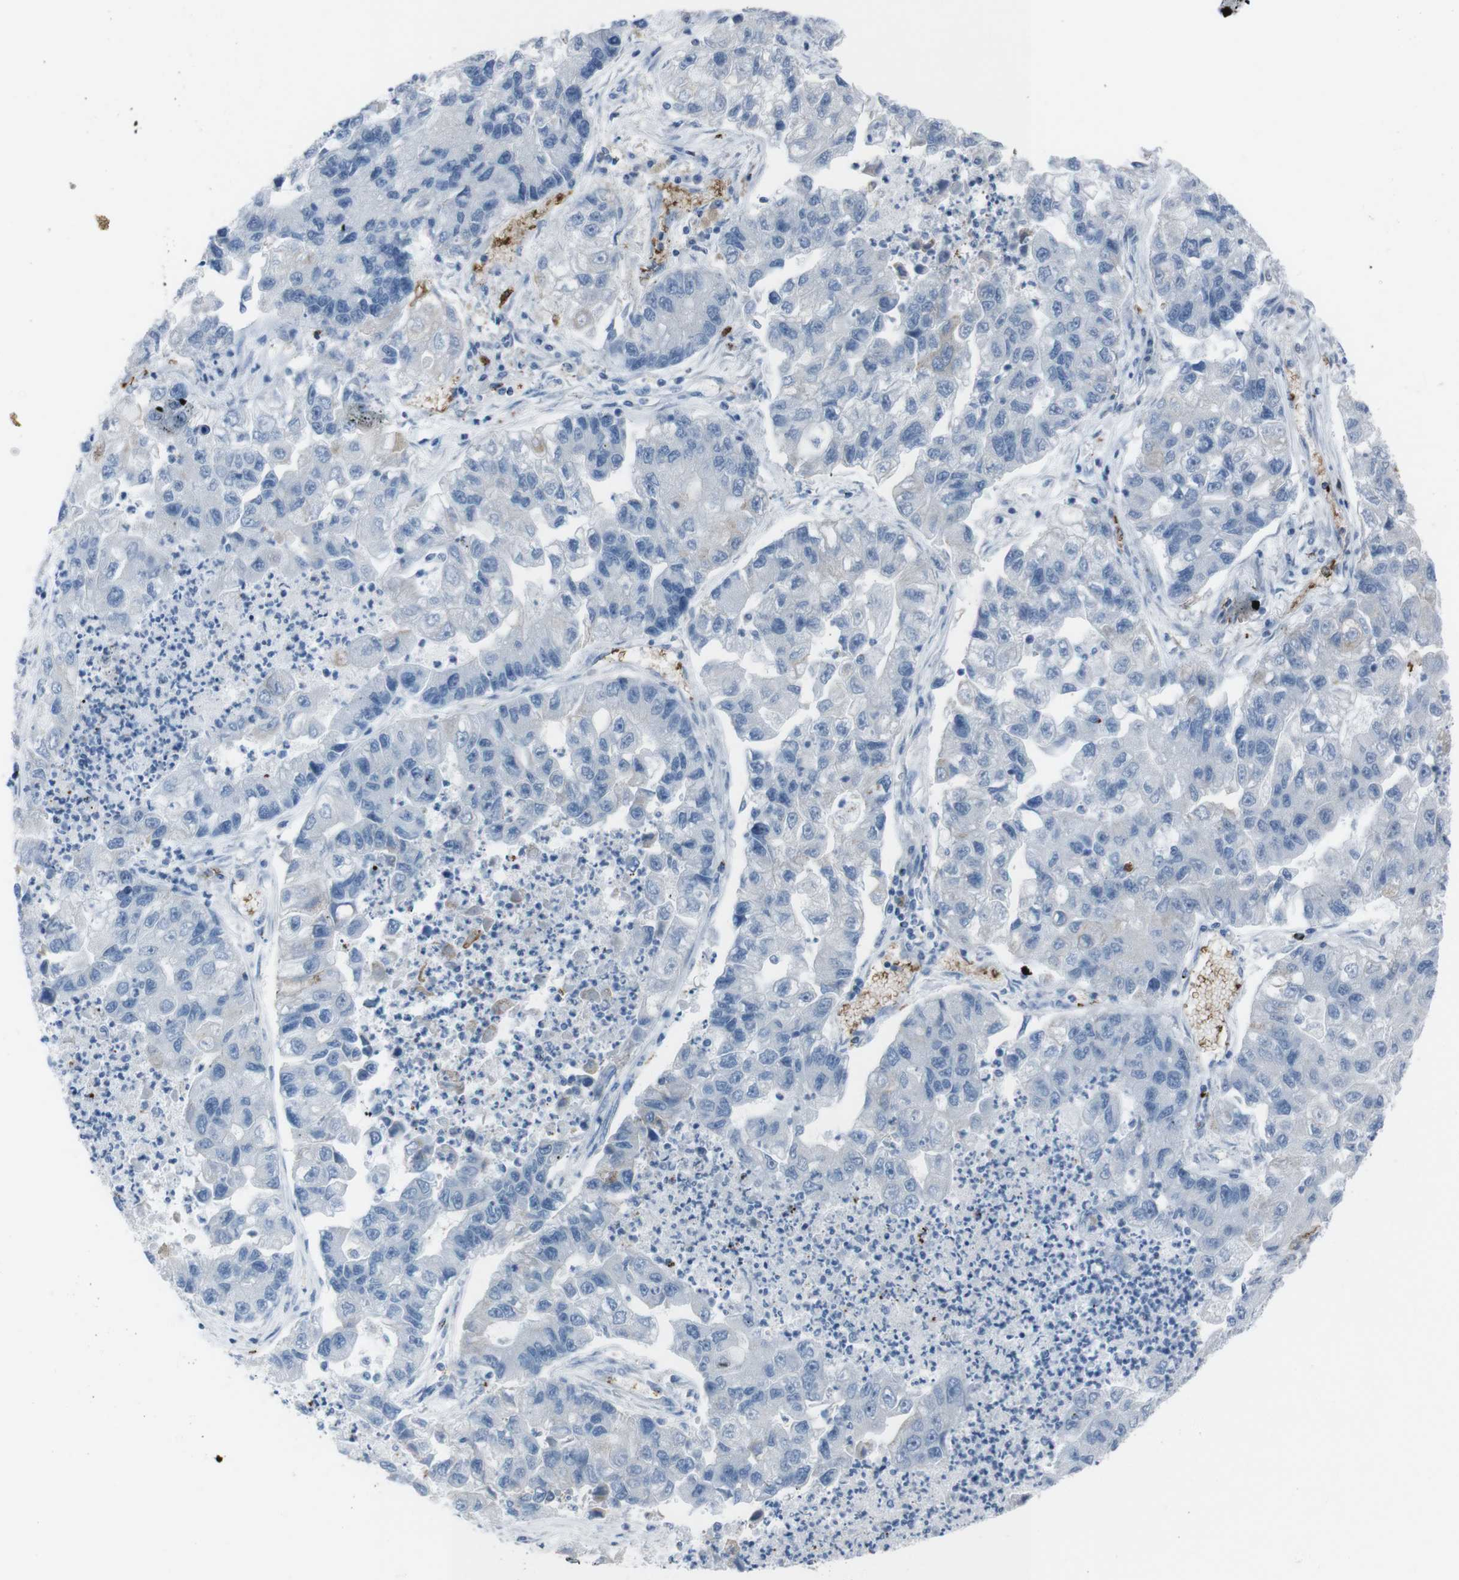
{"staining": {"intensity": "negative", "quantity": "none", "location": "none"}, "tissue": "lung cancer", "cell_type": "Tumor cells", "image_type": "cancer", "snomed": [{"axis": "morphology", "description": "Adenocarcinoma, NOS"}, {"axis": "topography", "description": "Lung"}], "caption": "IHC image of human lung cancer (adenocarcinoma) stained for a protein (brown), which demonstrates no staining in tumor cells.", "gene": "ST6GAL1", "patient": {"sex": "female", "age": 51}}